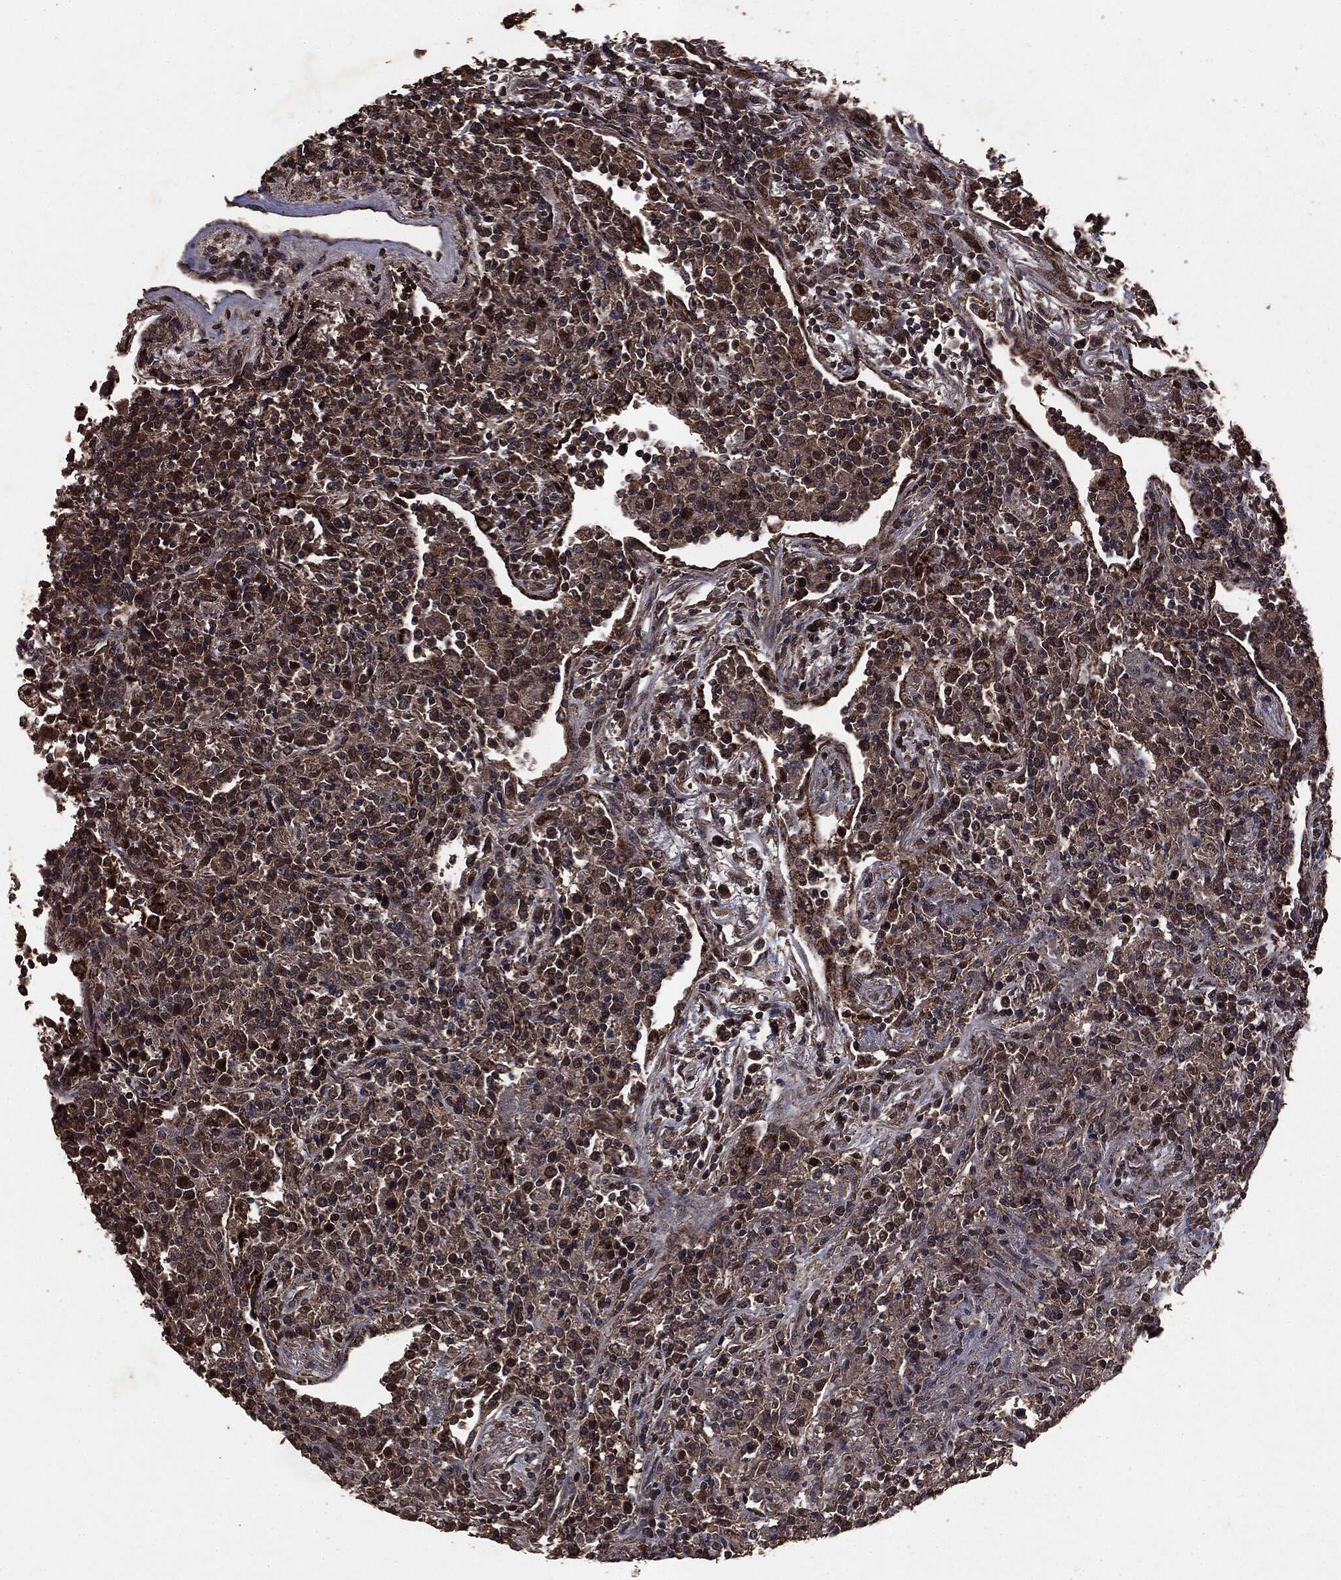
{"staining": {"intensity": "strong", "quantity": "25%-75%", "location": "cytoplasmic/membranous,nuclear"}, "tissue": "lymphoma", "cell_type": "Tumor cells", "image_type": "cancer", "snomed": [{"axis": "morphology", "description": "Malignant lymphoma, non-Hodgkin's type, High grade"}, {"axis": "topography", "description": "Lung"}], "caption": "Human lymphoma stained with a brown dye exhibits strong cytoplasmic/membranous and nuclear positive expression in about 25%-75% of tumor cells.", "gene": "PPP6R2", "patient": {"sex": "male", "age": 79}}